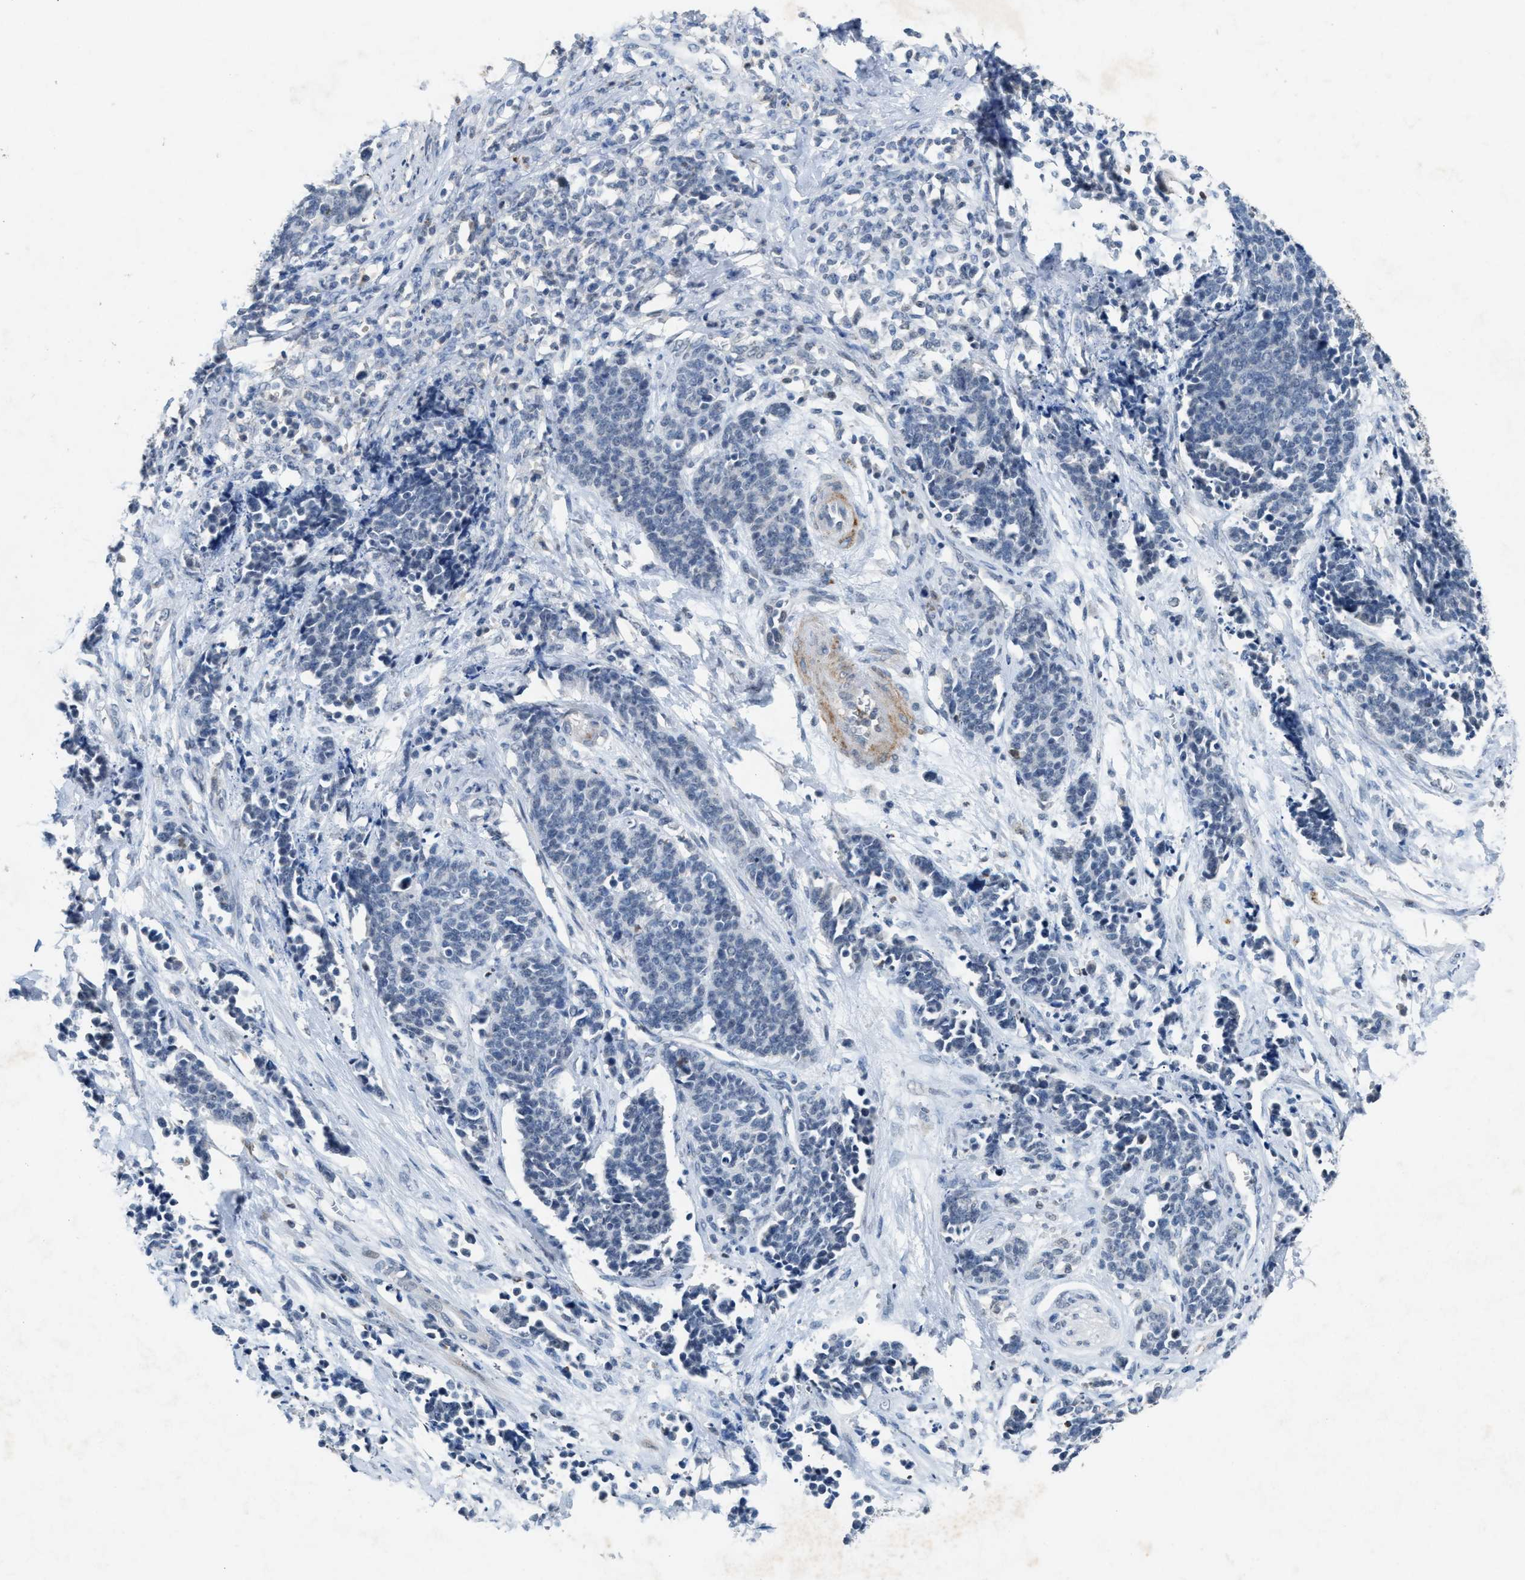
{"staining": {"intensity": "negative", "quantity": "none", "location": "none"}, "tissue": "cervical cancer", "cell_type": "Tumor cells", "image_type": "cancer", "snomed": [{"axis": "morphology", "description": "Squamous cell carcinoma, NOS"}, {"axis": "topography", "description": "Cervix"}], "caption": "Immunohistochemical staining of human cervical squamous cell carcinoma displays no significant staining in tumor cells.", "gene": "SLC5A5", "patient": {"sex": "female", "age": 35}}